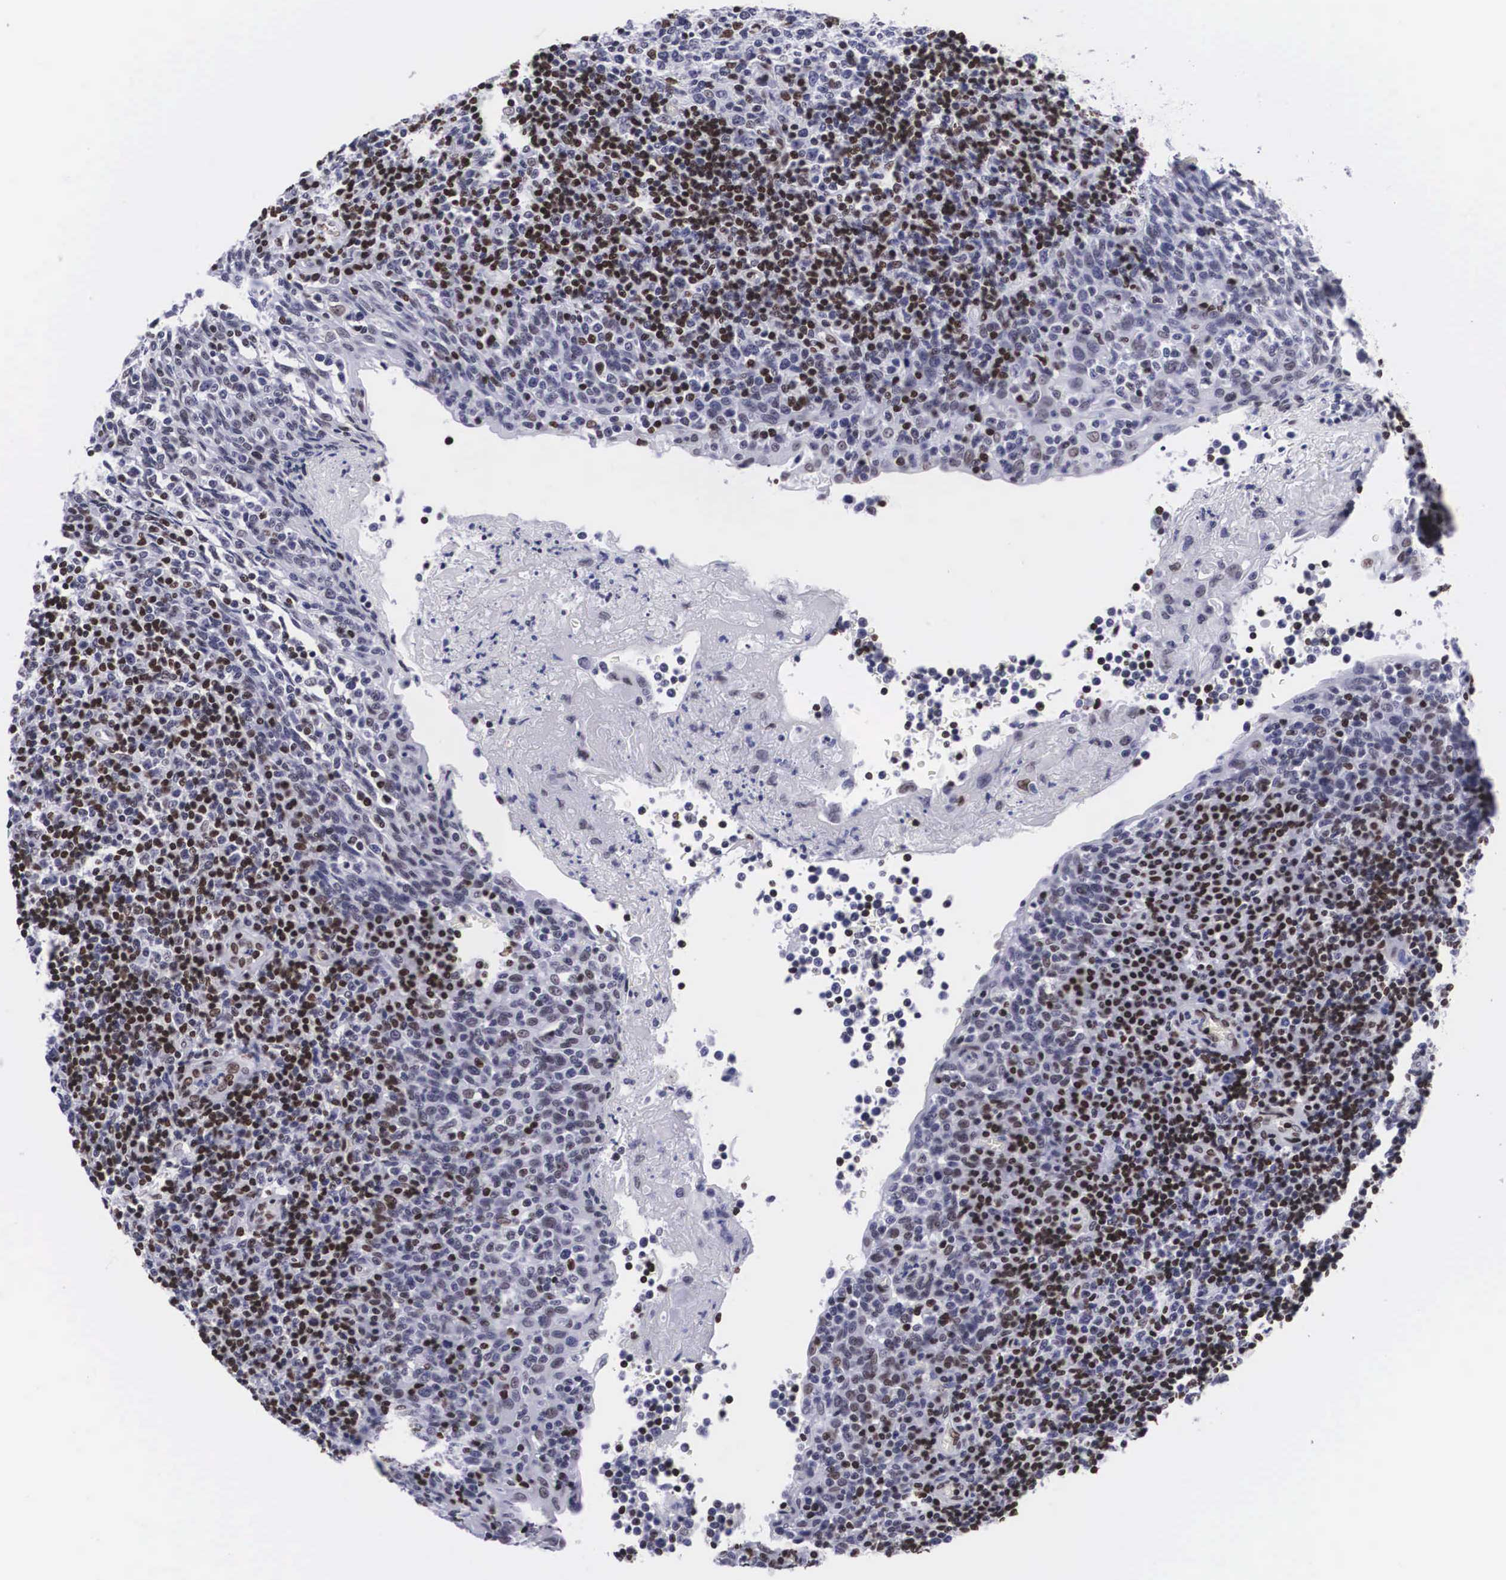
{"staining": {"intensity": "moderate", "quantity": "<25%", "location": "nuclear"}, "tissue": "tonsil", "cell_type": "Germinal center cells", "image_type": "normal", "snomed": [{"axis": "morphology", "description": "Normal tissue, NOS"}, {"axis": "topography", "description": "Tonsil"}], "caption": "Immunohistochemistry (IHC) of normal human tonsil demonstrates low levels of moderate nuclear staining in about <25% of germinal center cells. (IHC, brightfield microscopy, high magnification).", "gene": "MECP2", "patient": {"sex": "female", "age": 3}}